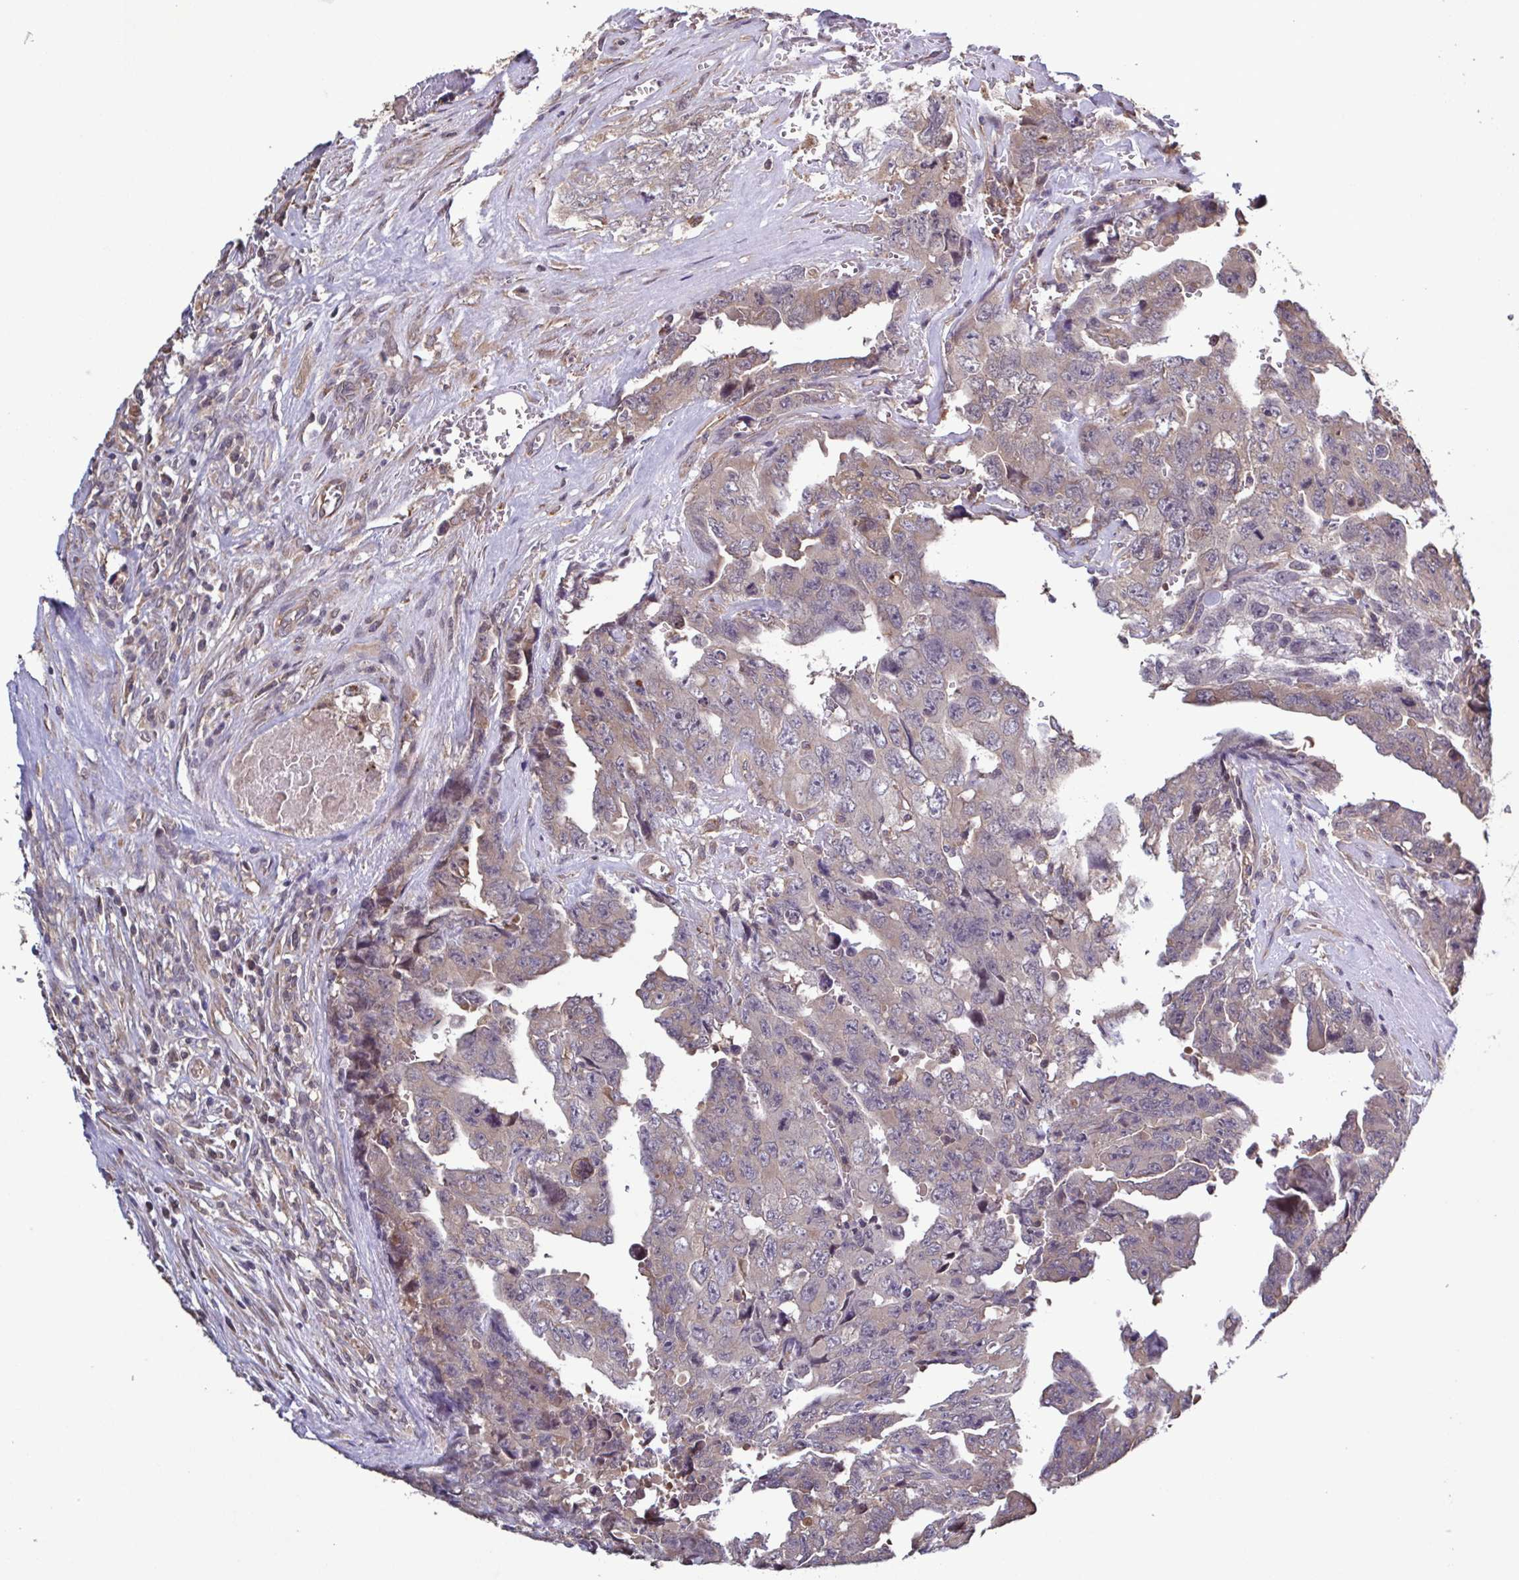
{"staining": {"intensity": "weak", "quantity": "25%-75%", "location": "cytoplasmic/membranous"}, "tissue": "testis cancer", "cell_type": "Tumor cells", "image_type": "cancer", "snomed": [{"axis": "morphology", "description": "Carcinoma, Embryonal, NOS"}, {"axis": "topography", "description": "Testis"}], "caption": "The immunohistochemical stain highlights weak cytoplasmic/membranous positivity in tumor cells of testis embryonal carcinoma tissue.", "gene": "ZNF200", "patient": {"sex": "male", "age": 24}}